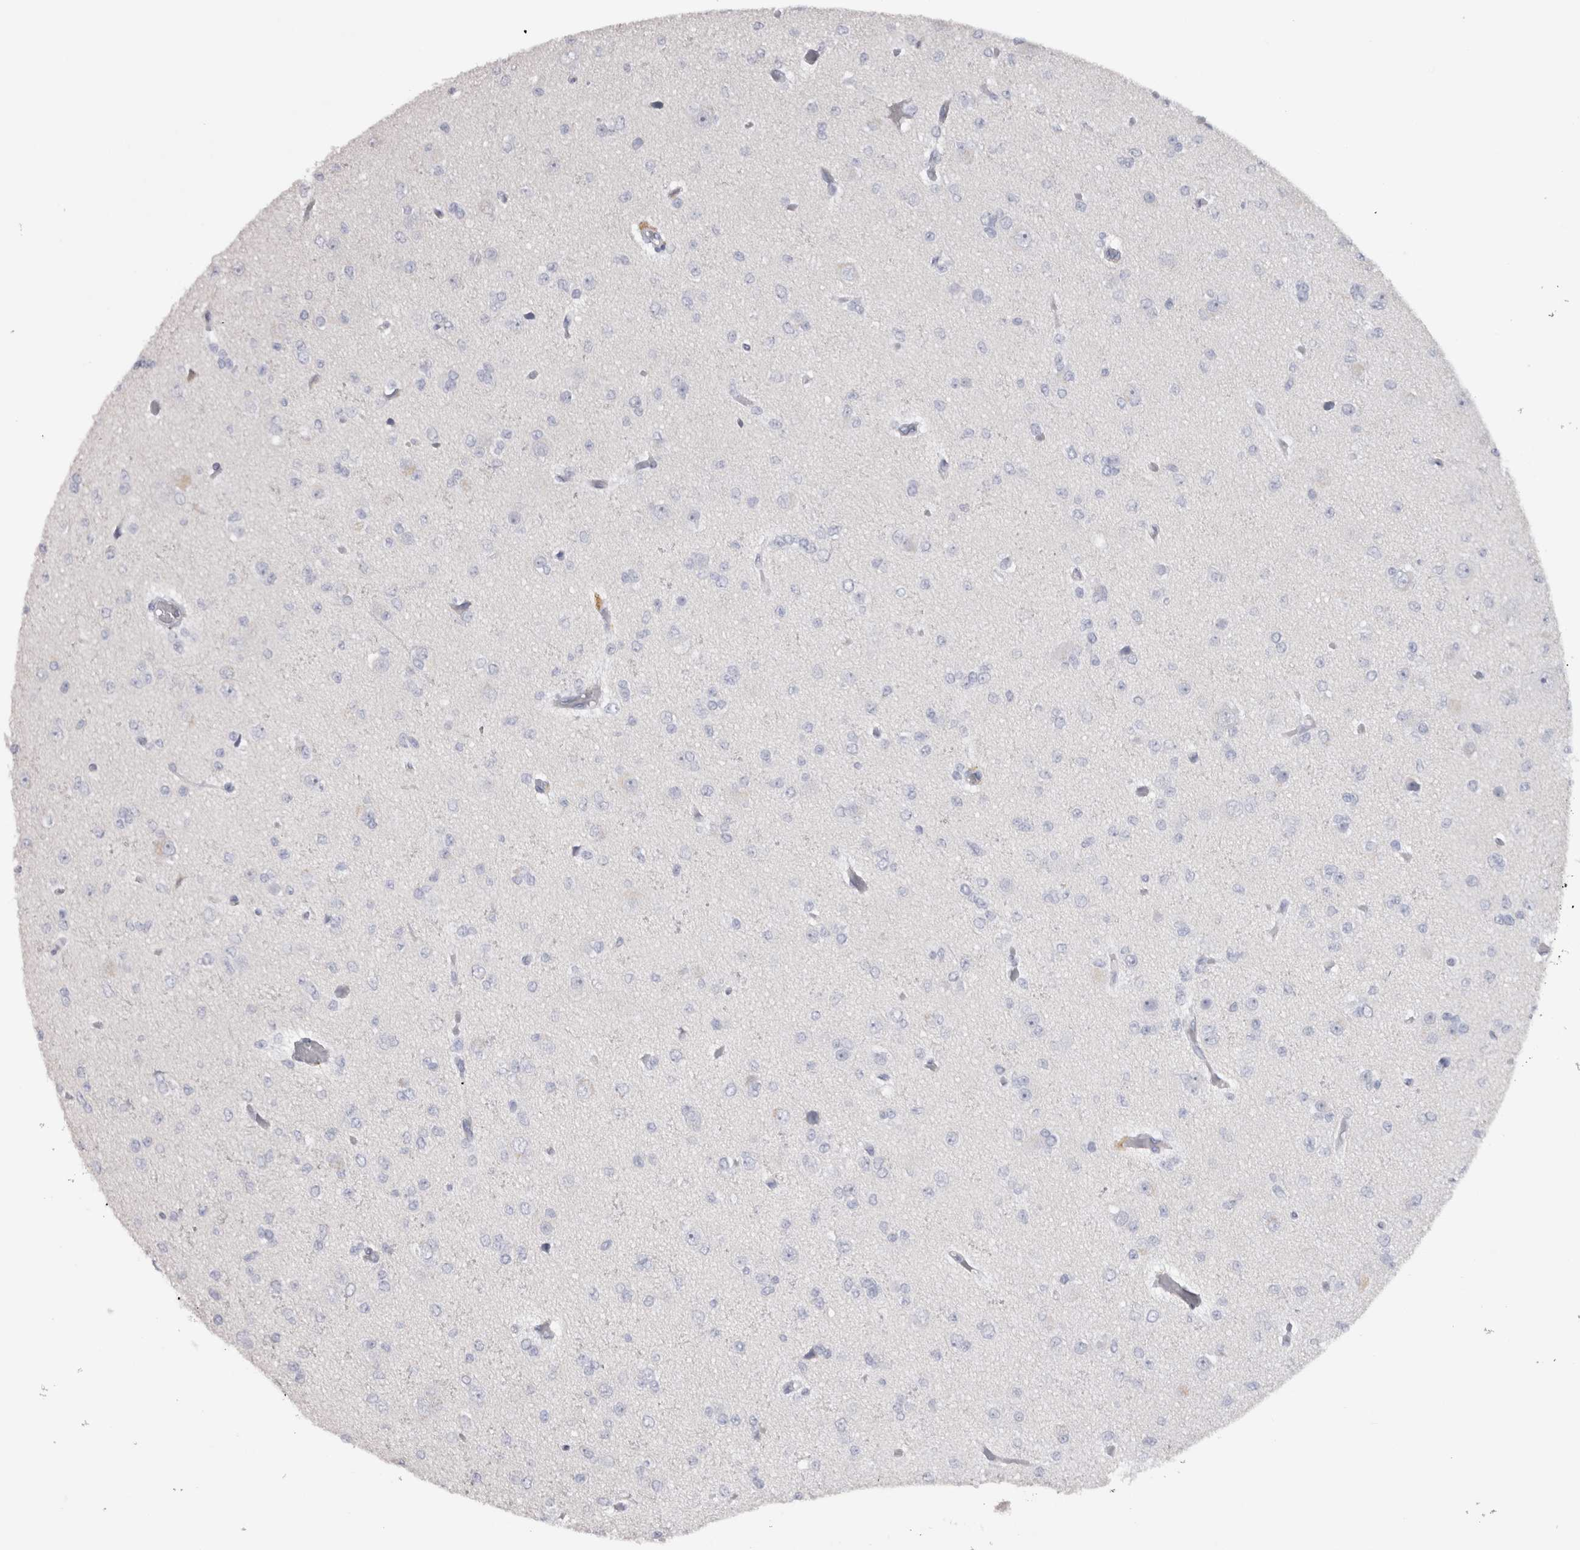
{"staining": {"intensity": "negative", "quantity": "none", "location": "none"}, "tissue": "glioma", "cell_type": "Tumor cells", "image_type": "cancer", "snomed": [{"axis": "morphology", "description": "Glioma, malignant, Low grade"}, {"axis": "topography", "description": "Brain"}], "caption": "The image reveals no staining of tumor cells in glioma.", "gene": "ADAM2", "patient": {"sex": "female", "age": 22}}